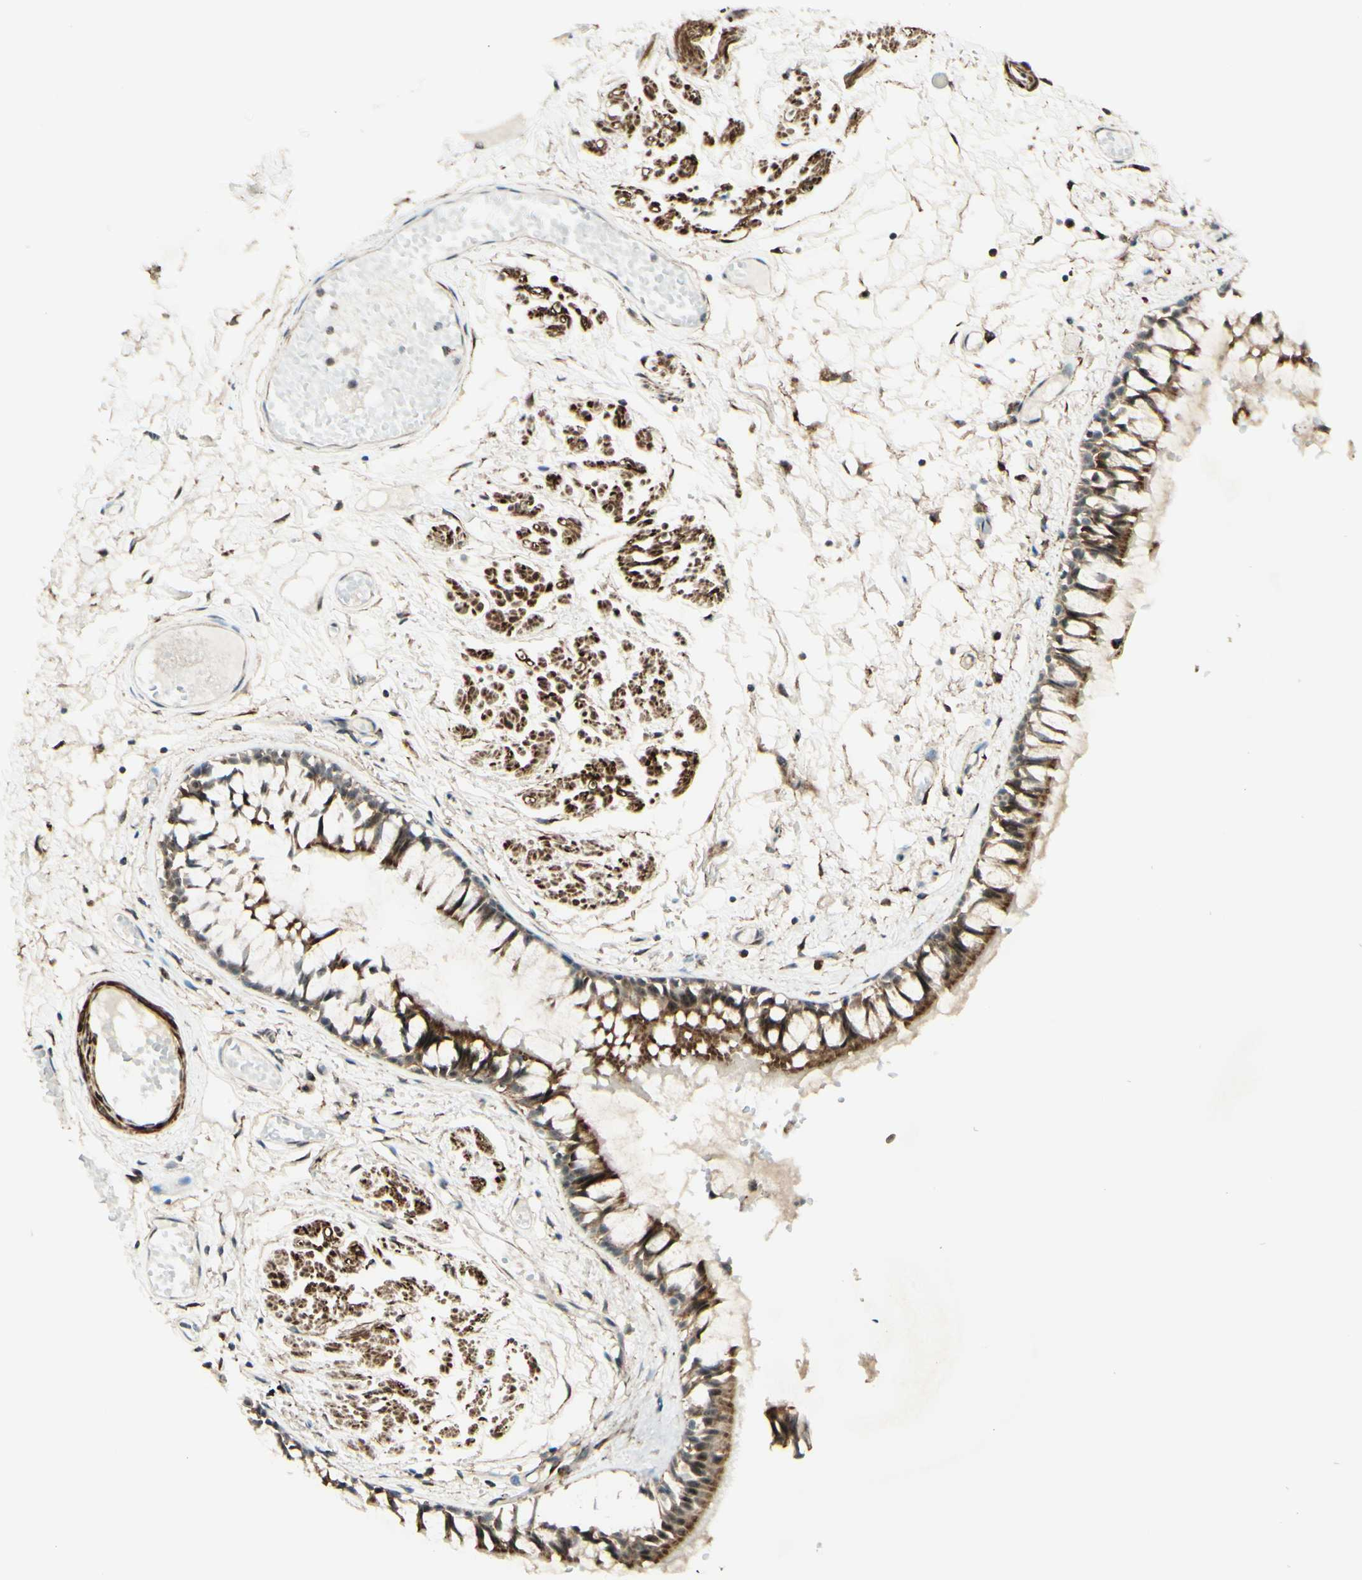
{"staining": {"intensity": "strong", "quantity": ">75%", "location": "cytoplasmic/membranous"}, "tissue": "bronchus", "cell_type": "Respiratory epithelial cells", "image_type": "normal", "snomed": [{"axis": "morphology", "description": "Normal tissue, NOS"}, {"axis": "morphology", "description": "Inflammation, NOS"}, {"axis": "topography", "description": "Cartilage tissue"}, {"axis": "topography", "description": "Lung"}], "caption": "A brown stain labels strong cytoplasmic/membranous staining of a protein in respiratory epithelial cells of benign human bronchus. The protein of interest is stained brown, and the nuclei are stained in blue (DAB (3,3'-diaminobenzidine) IHC with brightfield microscopy, high magnification).", "gene": "DHRS3", "patient": {"sex": "male", "age": 71}}